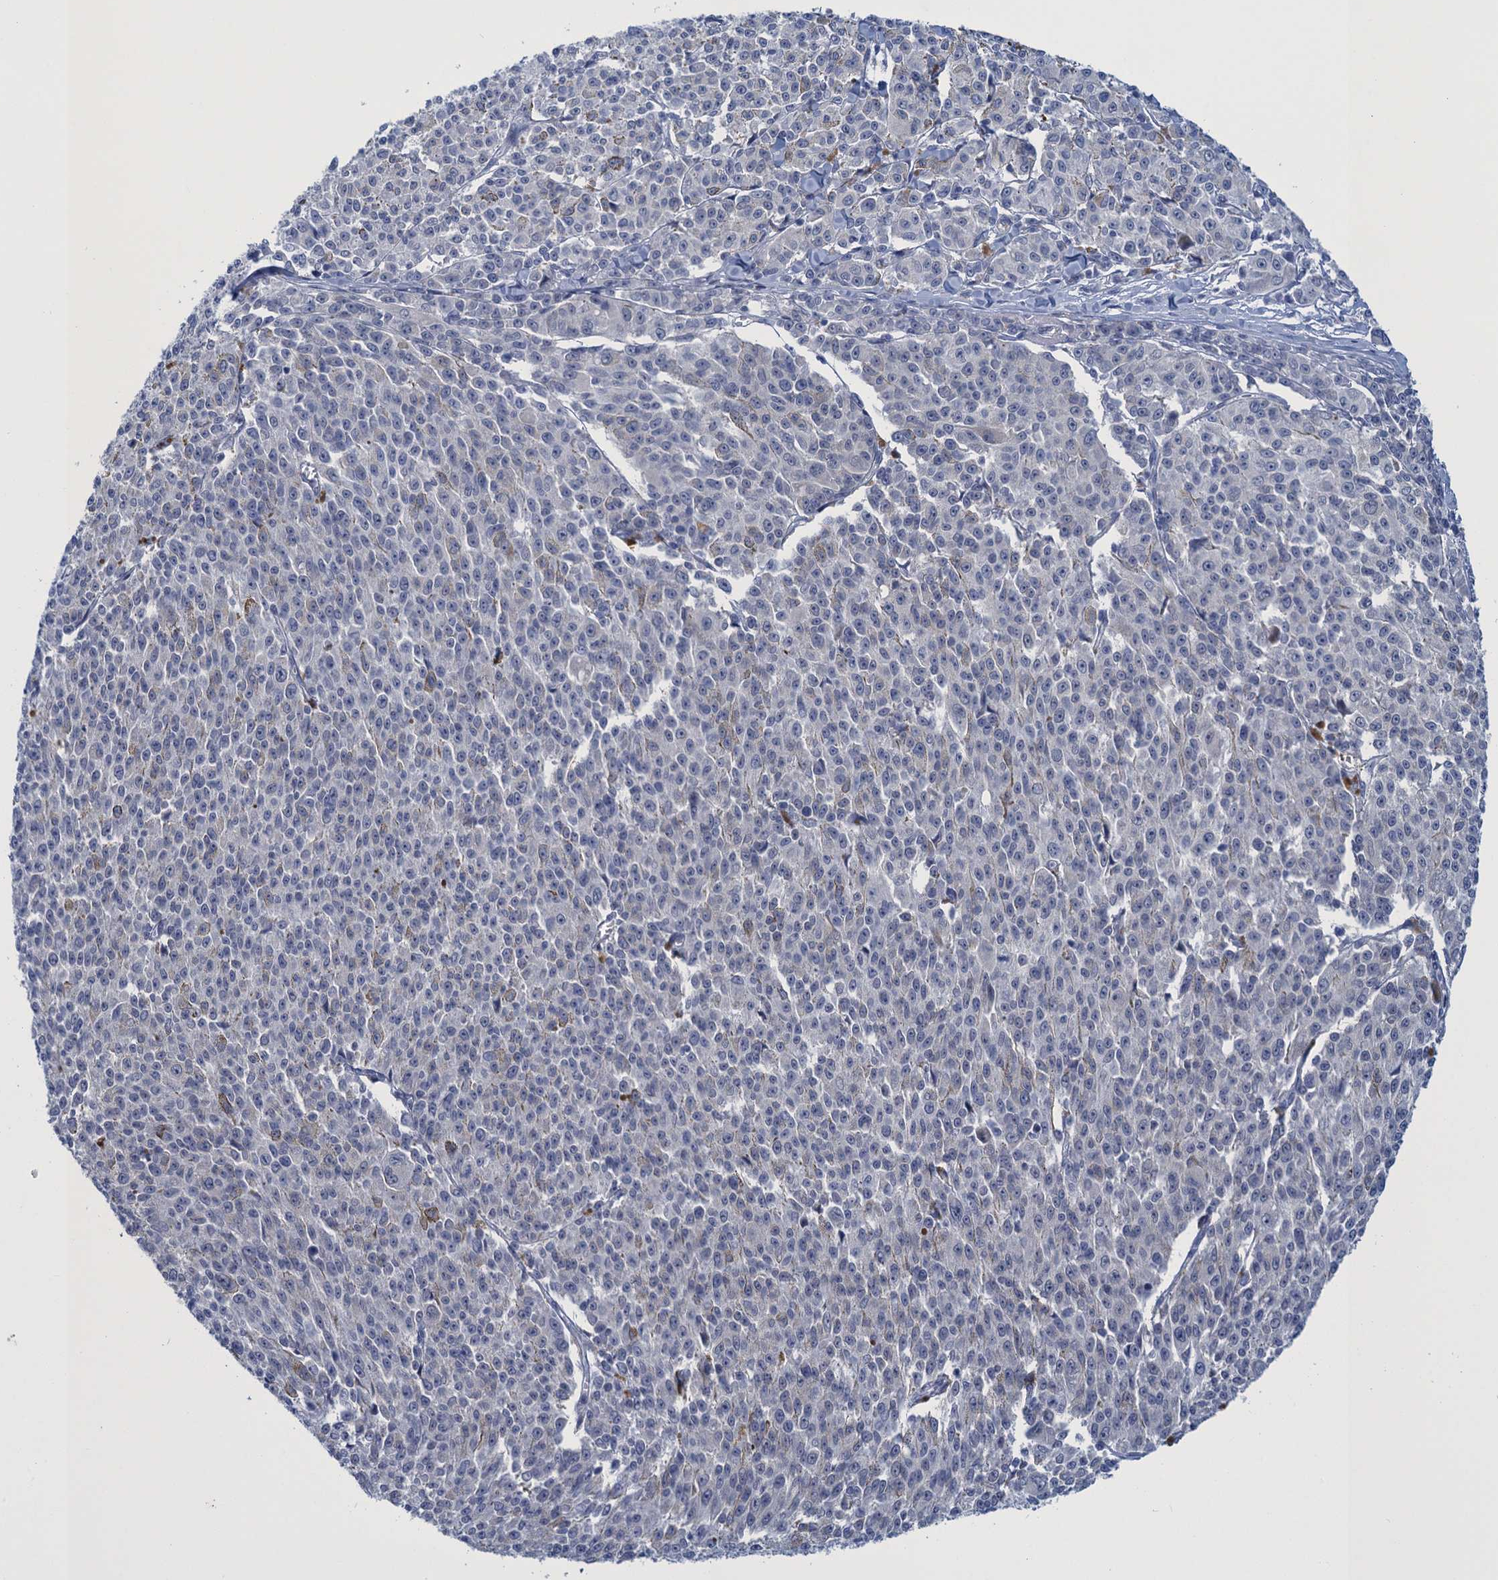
{"staining": {"intensity": "negative", "quantity": "none", "location": "none"}, "tissue": "melanoma", "cell_type": "Tumor cells", "image_type": "cancer", "snomed": [{"axis": "morphology", "description": "Malignant melanoma, NOS"}, {"axis": "topography", "description": "Skin"}], "caption": "Tumor cells show no significant staining in melanoma.", "gene": "SCEL", "patient": {"sex": "female", "age": 52}}